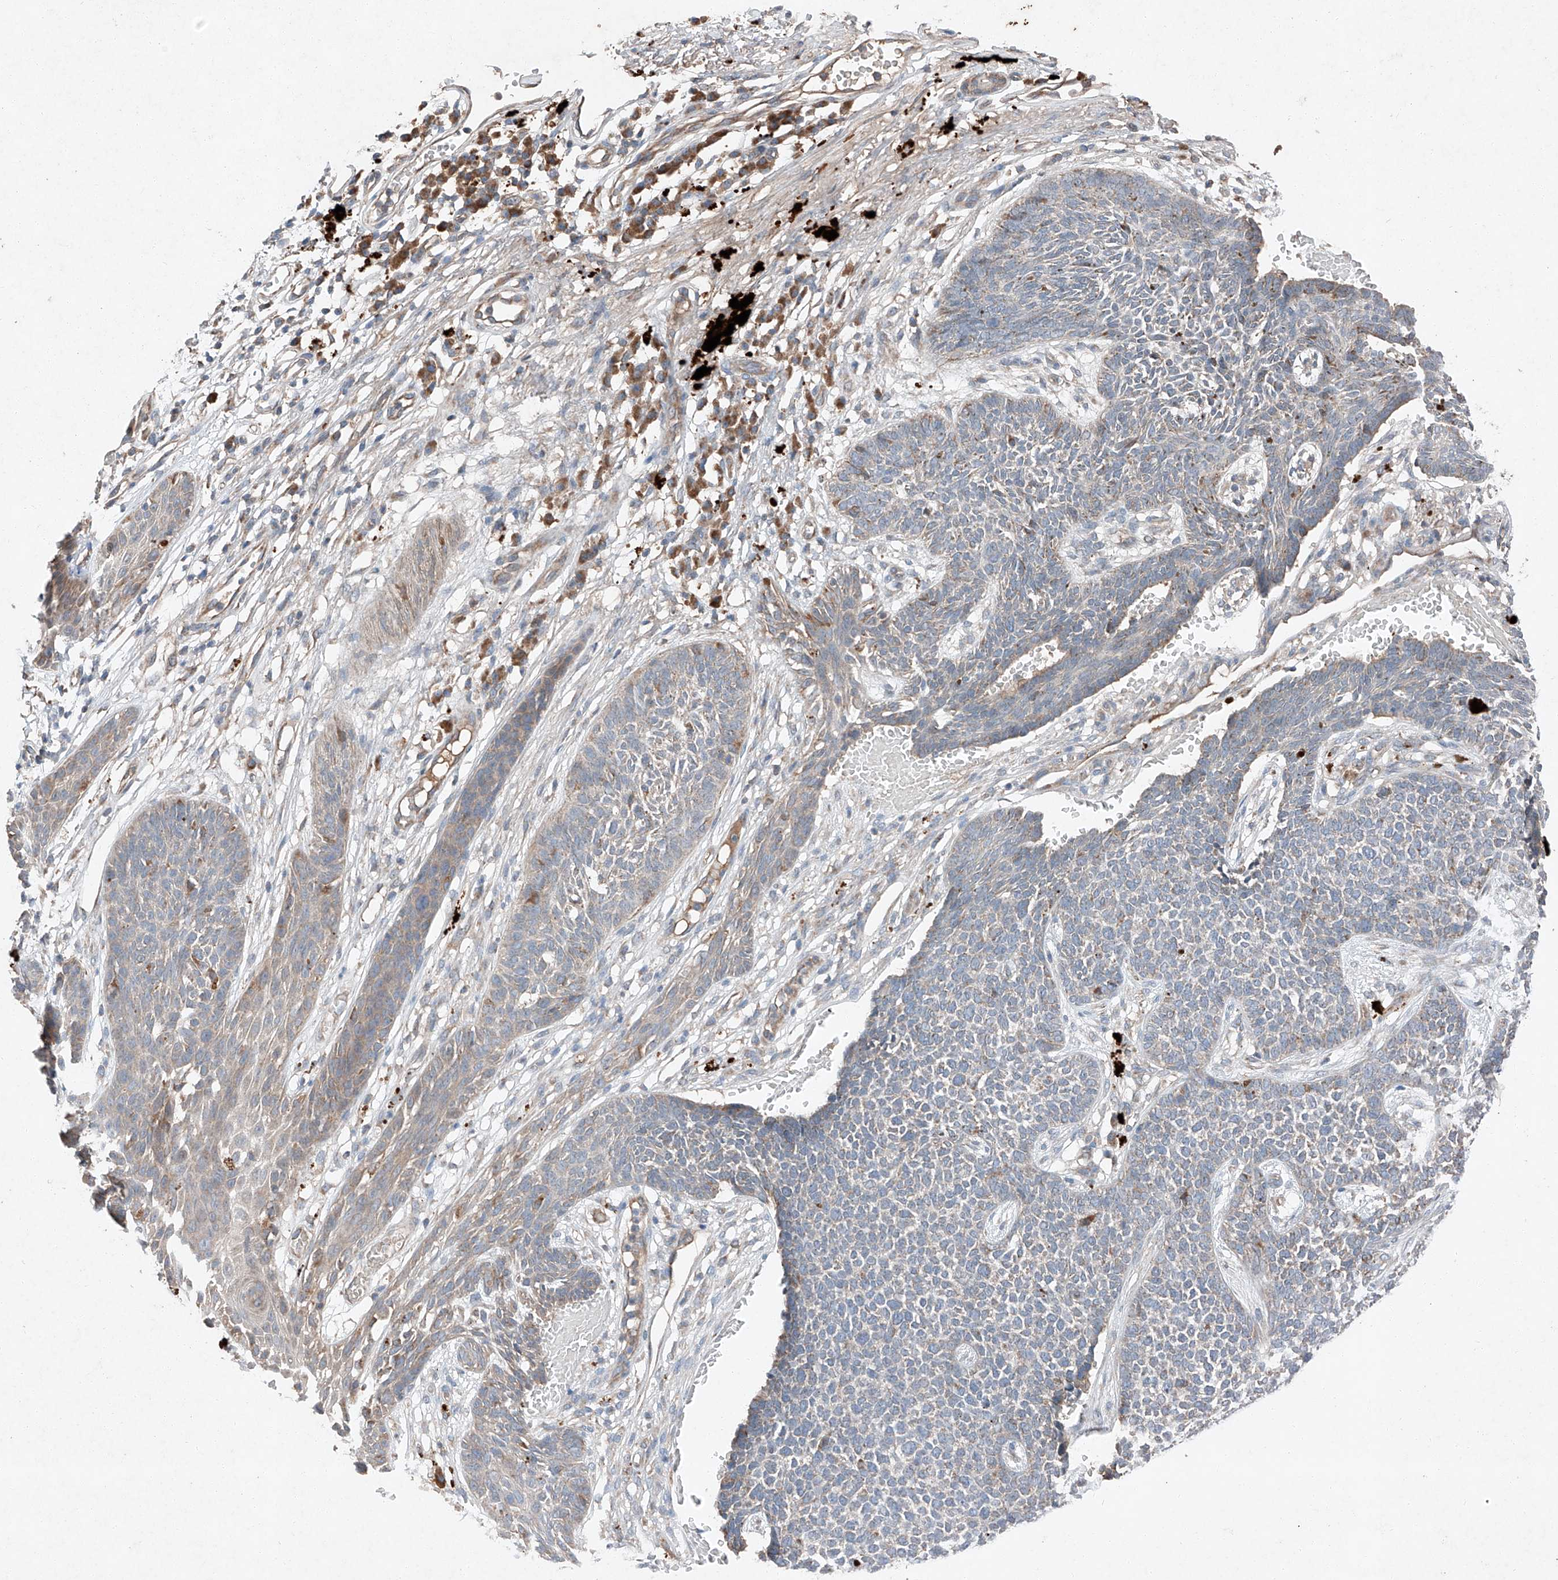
{"staining": {"intensity": "negative", "quantity": "none", "location": "none"}, "tissue": "skin cancer", "cell_type": "Tumor cells", "image_type": "cancer", "snomed": [{"axis": "morphology", "description": "Basal cell carcinoma"}, {"axis": "topography", "description": "Skin"}], "caption": "The image displays no significant expression in tumor cells of basal cell carcinoma (skin).", "gene": "RUSC1", "patient": {"sex": "female", "age": 84}}